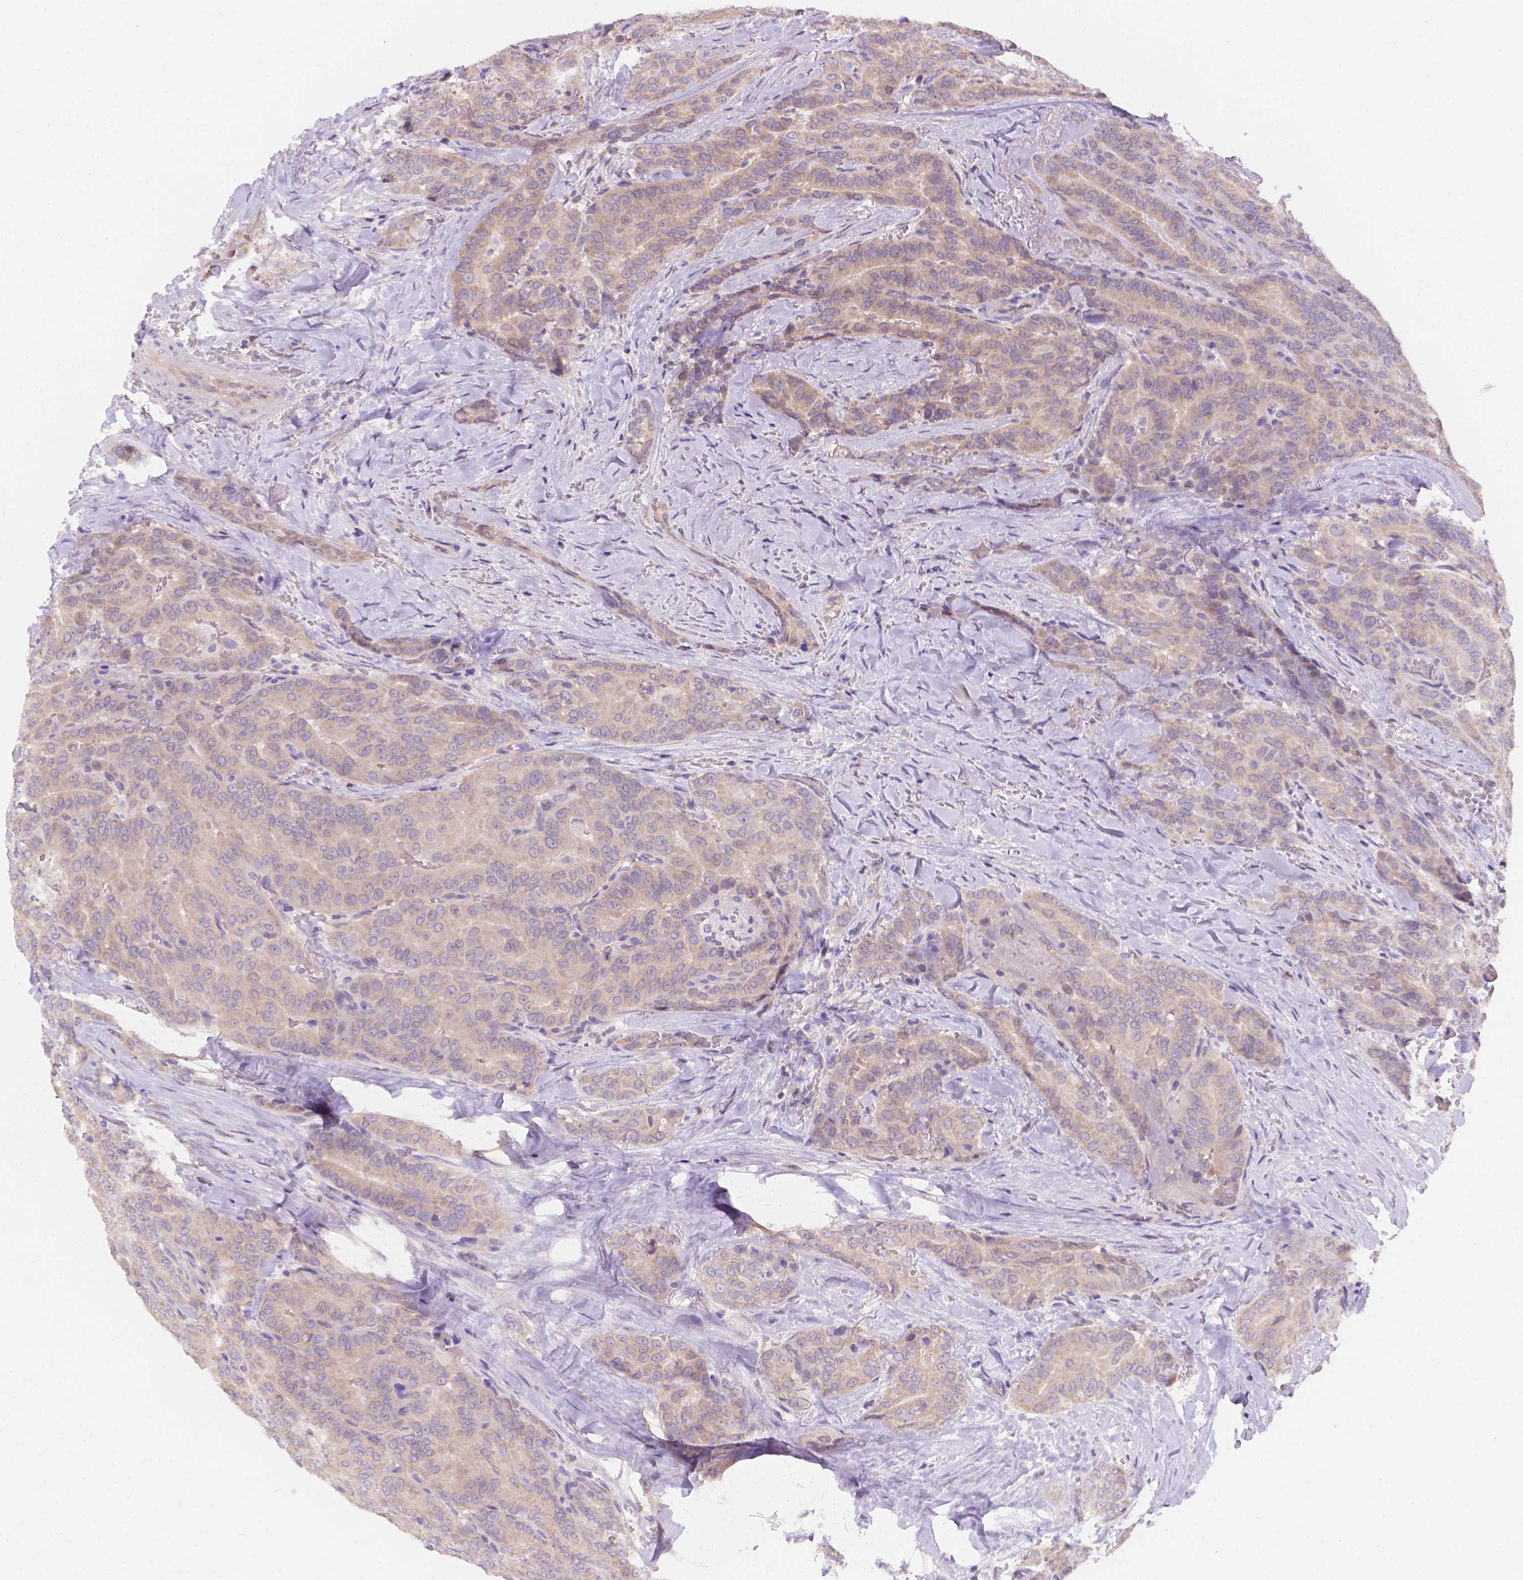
{"staining": {"intensity": "weak", "quantity": ">75%", "location": "cytoplasmic/membranous"}, "tissue": "thyroid cancer", "cell_type": "Tumor cells", "image_type": "cancer", "snomed": [{"axis": "morphology", "description": "Papillary adenocarcinoma, NOS"}, {"axis": "topography", "description": "Thyroid gland"}], "caption": "A histopathology image showing weak cytoplasmic/membranous positivity in approximately >75% of tumor cells in thyroid cancer (papillary adenocarcinoma), as visualized by brown immunohistochemical staining.", "gene": "CD96", "patient": {"sex": "male", "age": 61}}